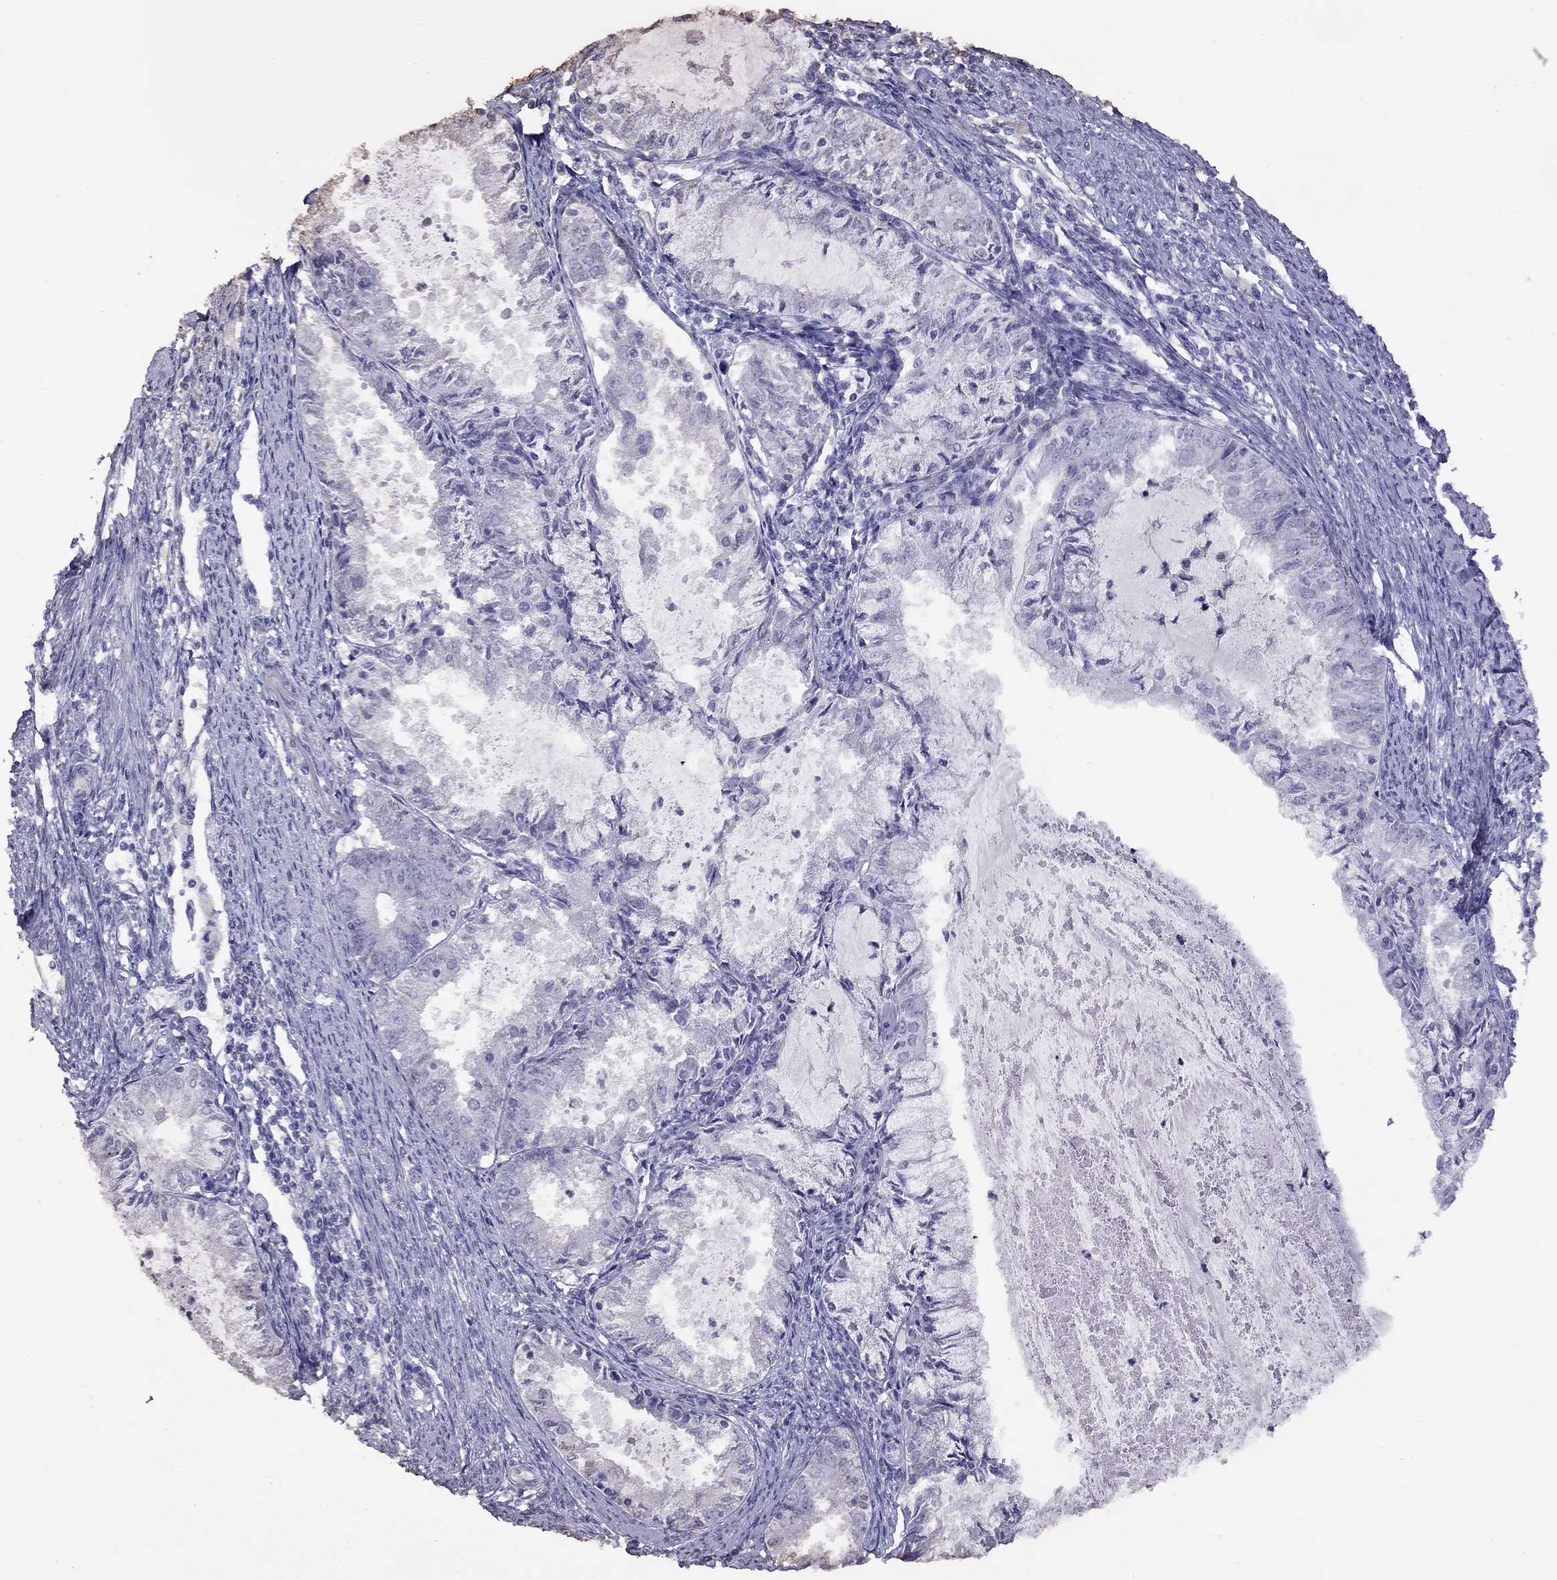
{"staining": {"intensity": "negative", "quantity": "none", "location": "none"}, "tissue": "endometrial cancer", "cell_type": "Tumor cells", "image_type": "cancer", "snomed": [{"axis": "morphology", "description": "Adenocarcinoma, NOS"}, {"axis": "topography", "description": "Endometrium"}], "caption": "Immunohistochemical staining of adenocarcinoma (endometrial) exhibits no significant staining in tumor cells.", "gene": "SUN3", "patient": {"sex": "female", "age": 57}}